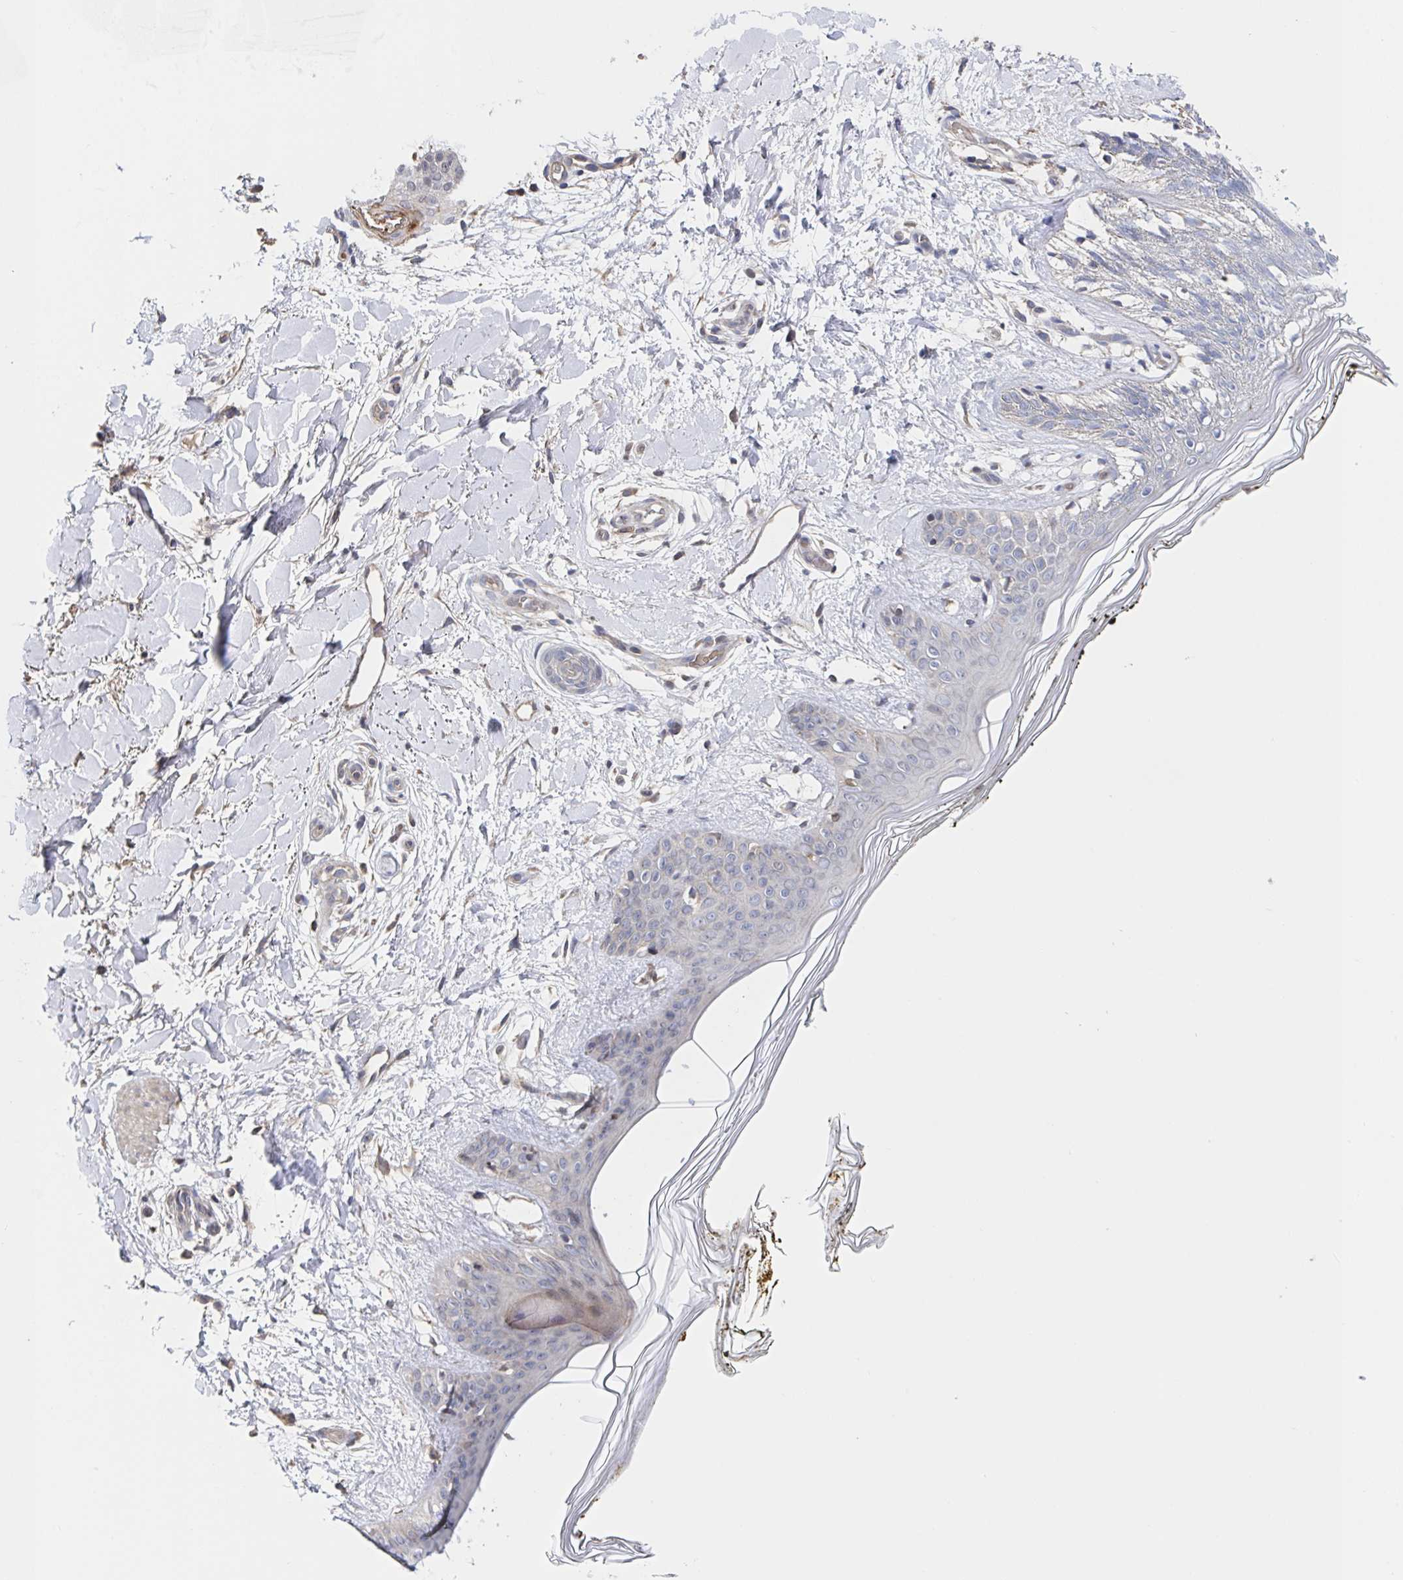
{"staining": {"intensity": "negative", "quantity": "none", "location": "none"}, "tissue": "skin", "cell_type": "Fibroblasts", "image_type": "normal", "snomed": [{"axis": "morphology", "description": "Normal tissue, NOS"}, {"axis": "topography", "description": "Skin"}], "caption": "The image demonstrates no staining of fibroblasts in unremarkable skin.", "gene": "DHRS12", "patient": {"sex": "female", "age": 34}}